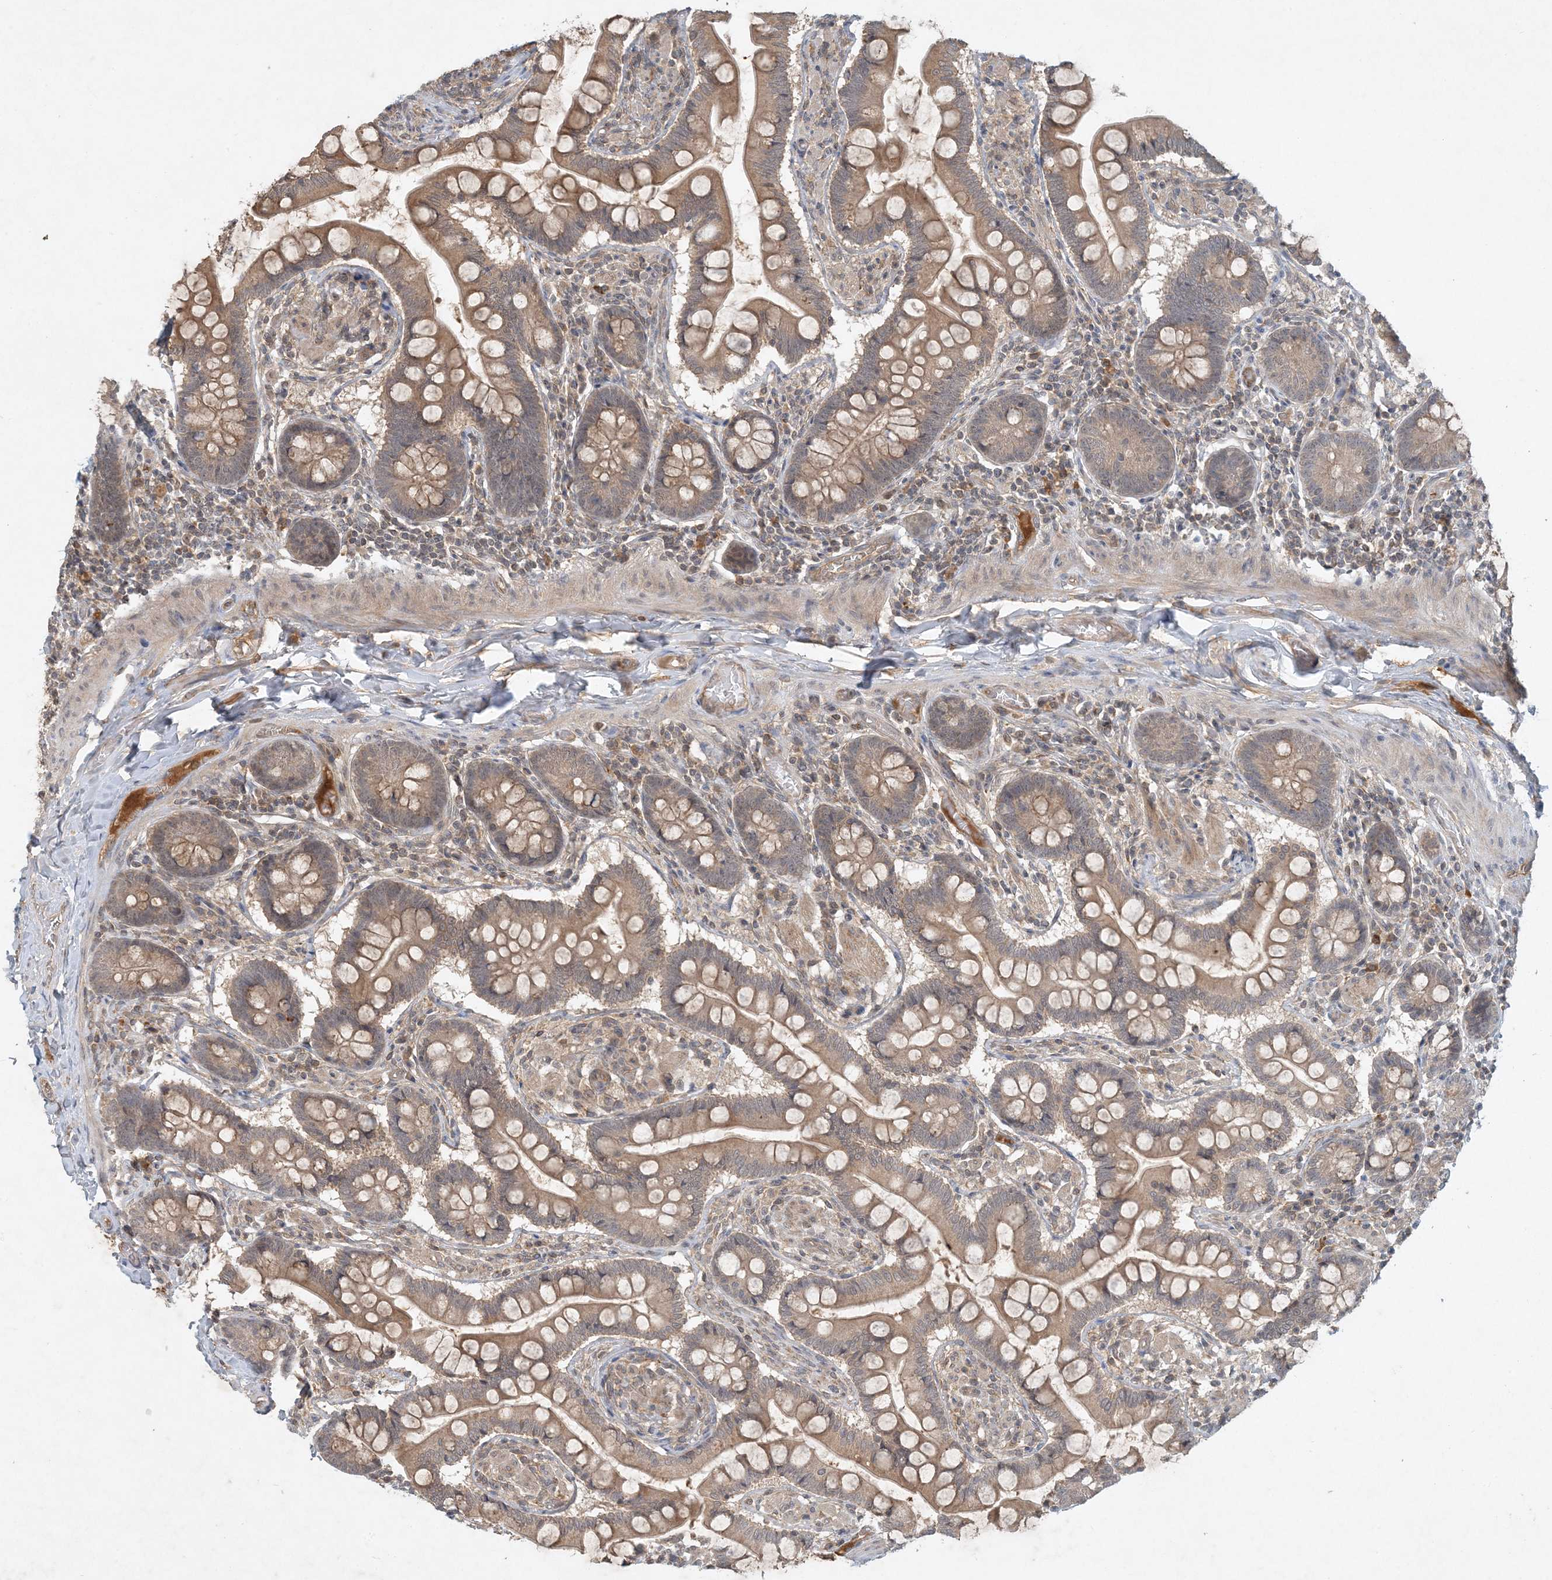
{"staining": {"intensity": "moderate", "quantity": ">75%", "location": "cytoplasmic/membranous"}, "tissue": "small intestine", "cell_type": "Glandular cells", "image_type": "normal", "snomed": [{"axis": "morphology", "description": "Normal tissue, NOS"}, {"axis": "topography", "description": "Small intestine"}], "caption": "Immunohistochemistry (DAB) staining of benign human small intestine exhibits moderate cytoplasmic/membranous protein staining in approximately >75% of glandular cells.", "gene": "ZCCHC4", "patient": {"sex": "male", "age": 41}}